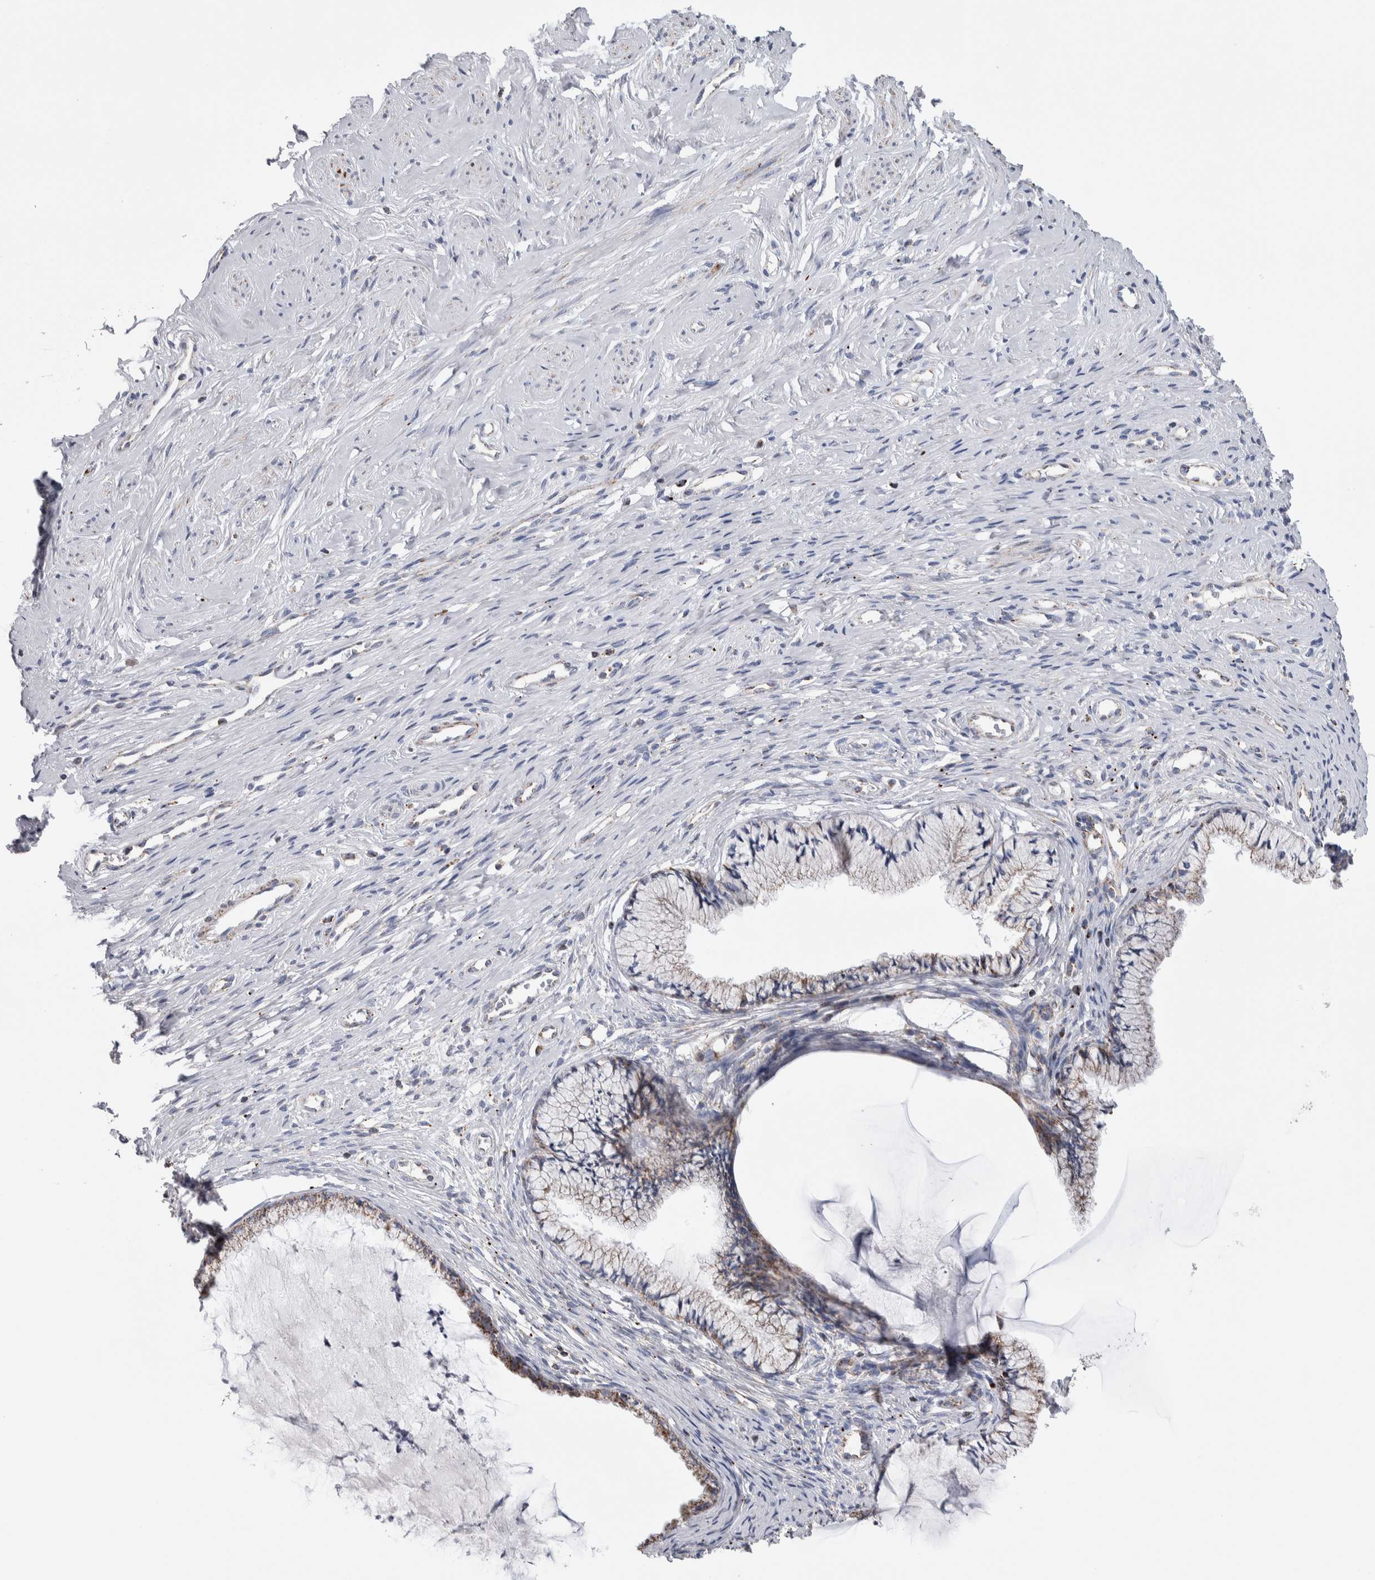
{"staining": {"intensity": "weak", "quantity": "25%-75%", "location": "cytoplasmic/membranous"}, "tissue": "cervix", "cell_type": "Glandular cells", "image_type": "normal", "snomed": [{"axis": "morphology", "description": "Normal tissue, NOS"}, {"axis": "topography", "description": "Cervix"}], "caption": "Protein expression analysis of normal cervix exhibits weak cytoplasmic/membranous expression in about 25%-75% of glandular cells.", "gene": "ETFA", "patient": {"sex": "female", "age": 77}}